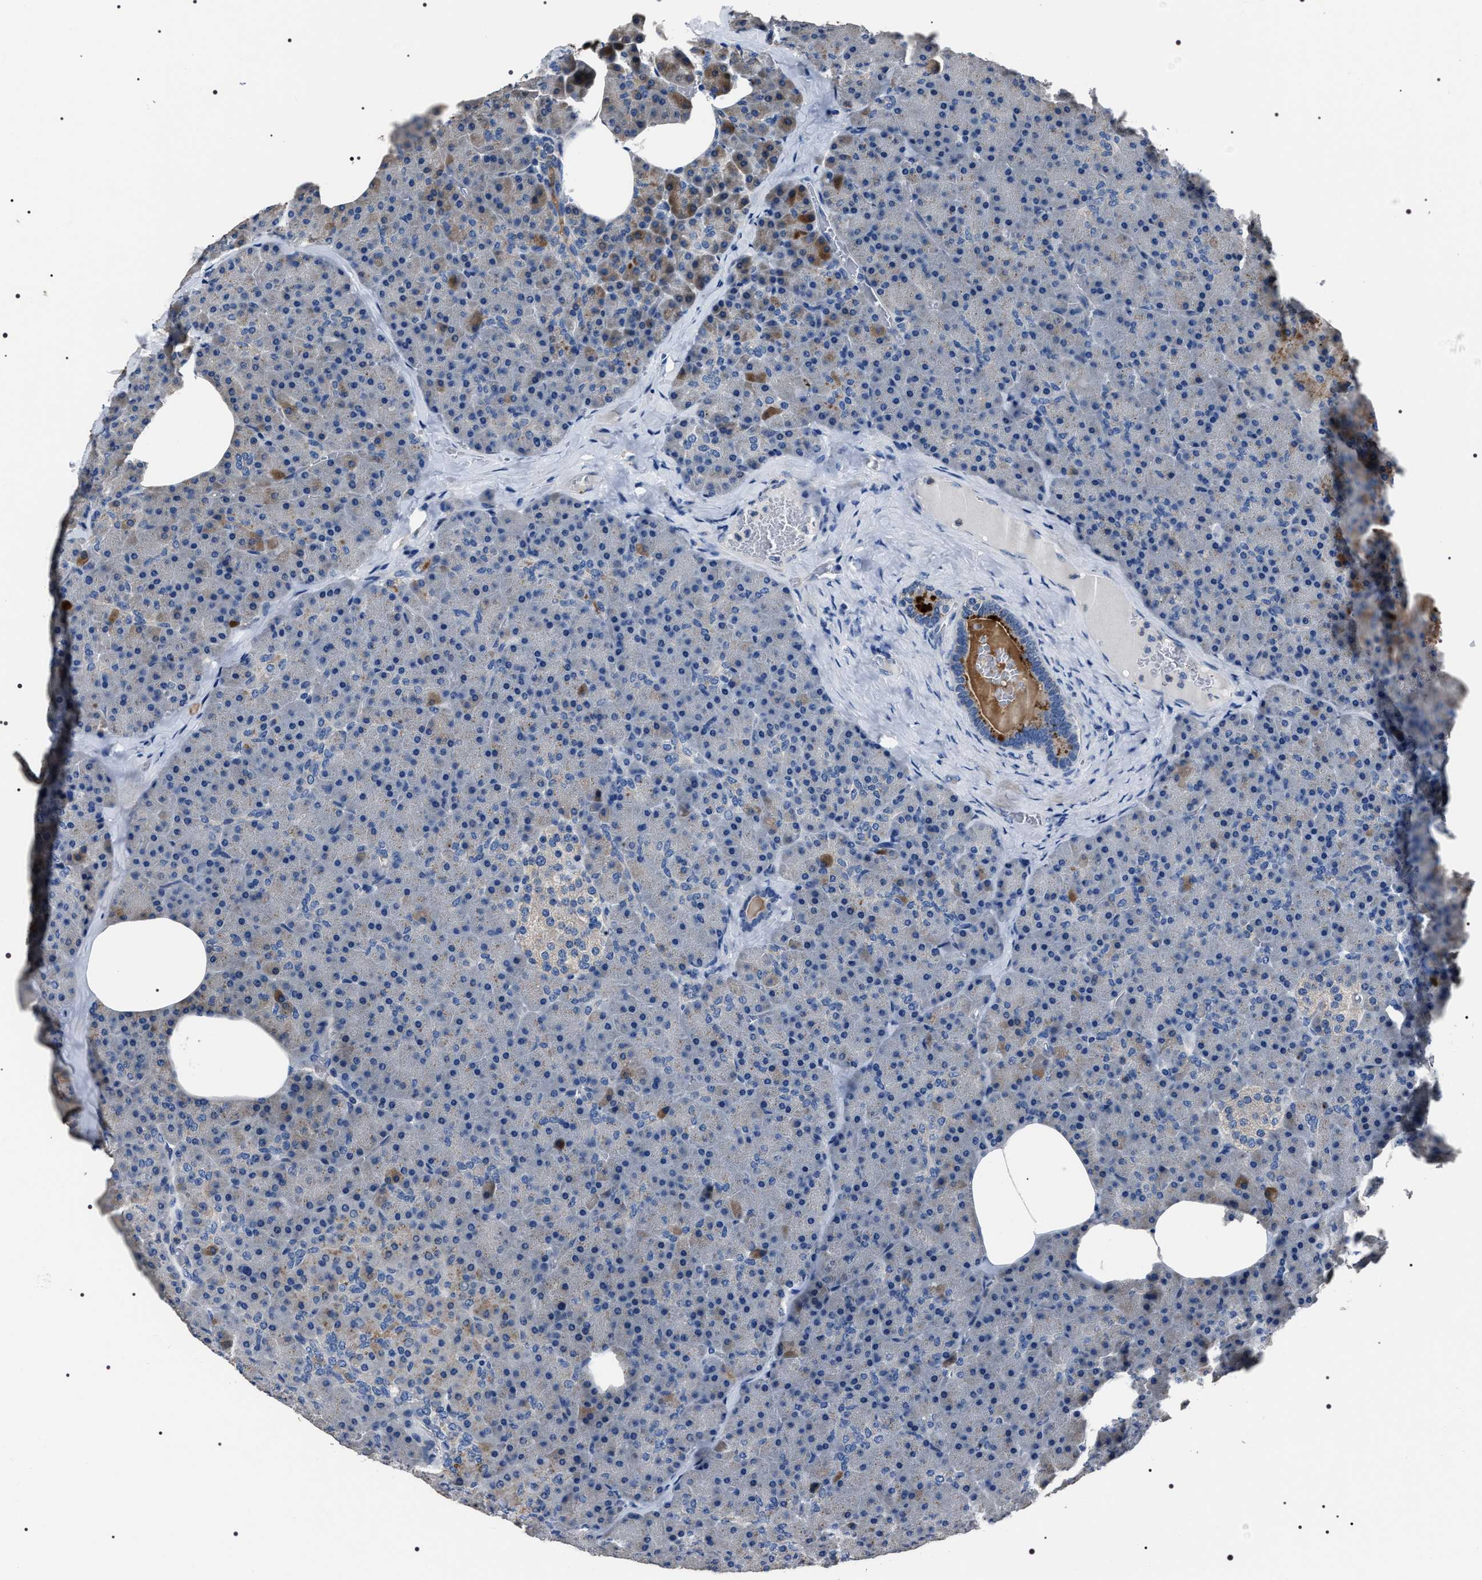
{"staining": {"intensity": "negative", "quantity": "none", "location": "none"}, "tissue": "pancreas", "cell_type": "Exocrine glandular cells", "image_type": "normal", "snomed": [{"axis": "morphology", "description": "Normal tissue, NOS"}, {"axis": "morphology", "description": "Carcinoid, malignant, NOS"}, {"axis": "topography", "description": "Pancreas"}], "caption": "Immunohistochemistry (IHC) photomicrograph of normal pancreas: human pancreas stained with DAB (3,3'-diaminobenzidine) shows no significant protein positivity in exocrine glandular cells. (DAB immunohistochemistry (IHC), high magnification).", "gene": "TRIM54", "patient": {"sex": "female", "age": 35}}